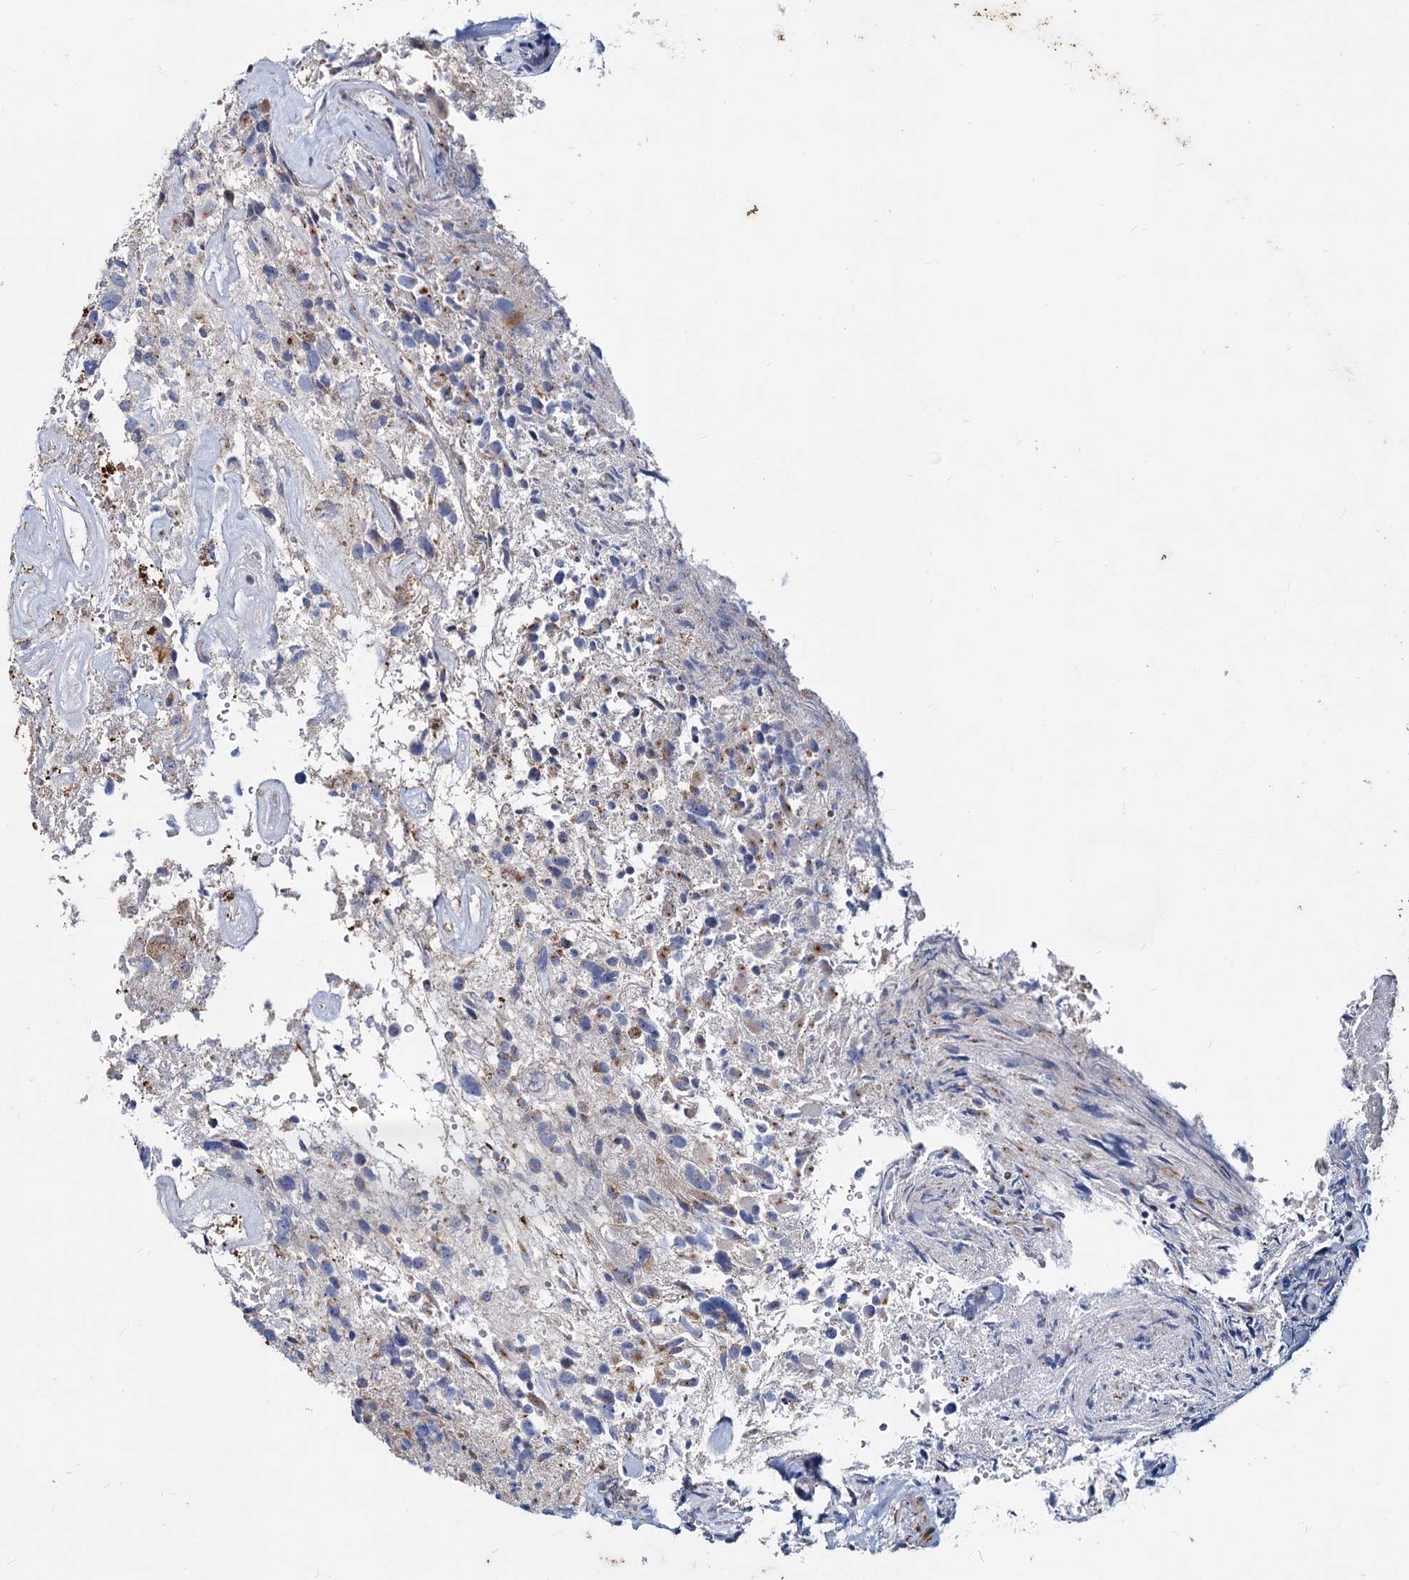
{"staining": {"intensity": "negative", "quantity": "none", "location": "none"}, "tissue": "glioma", "cell_type": "Tumor cells", "image_type": "cancer", "snomed": [{"axis": "morphology", "description": "Glioma, malignant, High grade"}, {"axis": "topography", "description": "Brain"}], "caption": "Tumor cells show no significant staining in malignant high-grade glioma.", "gene": "AGBL4", "patient": {"sex": "male", "age": 69}}